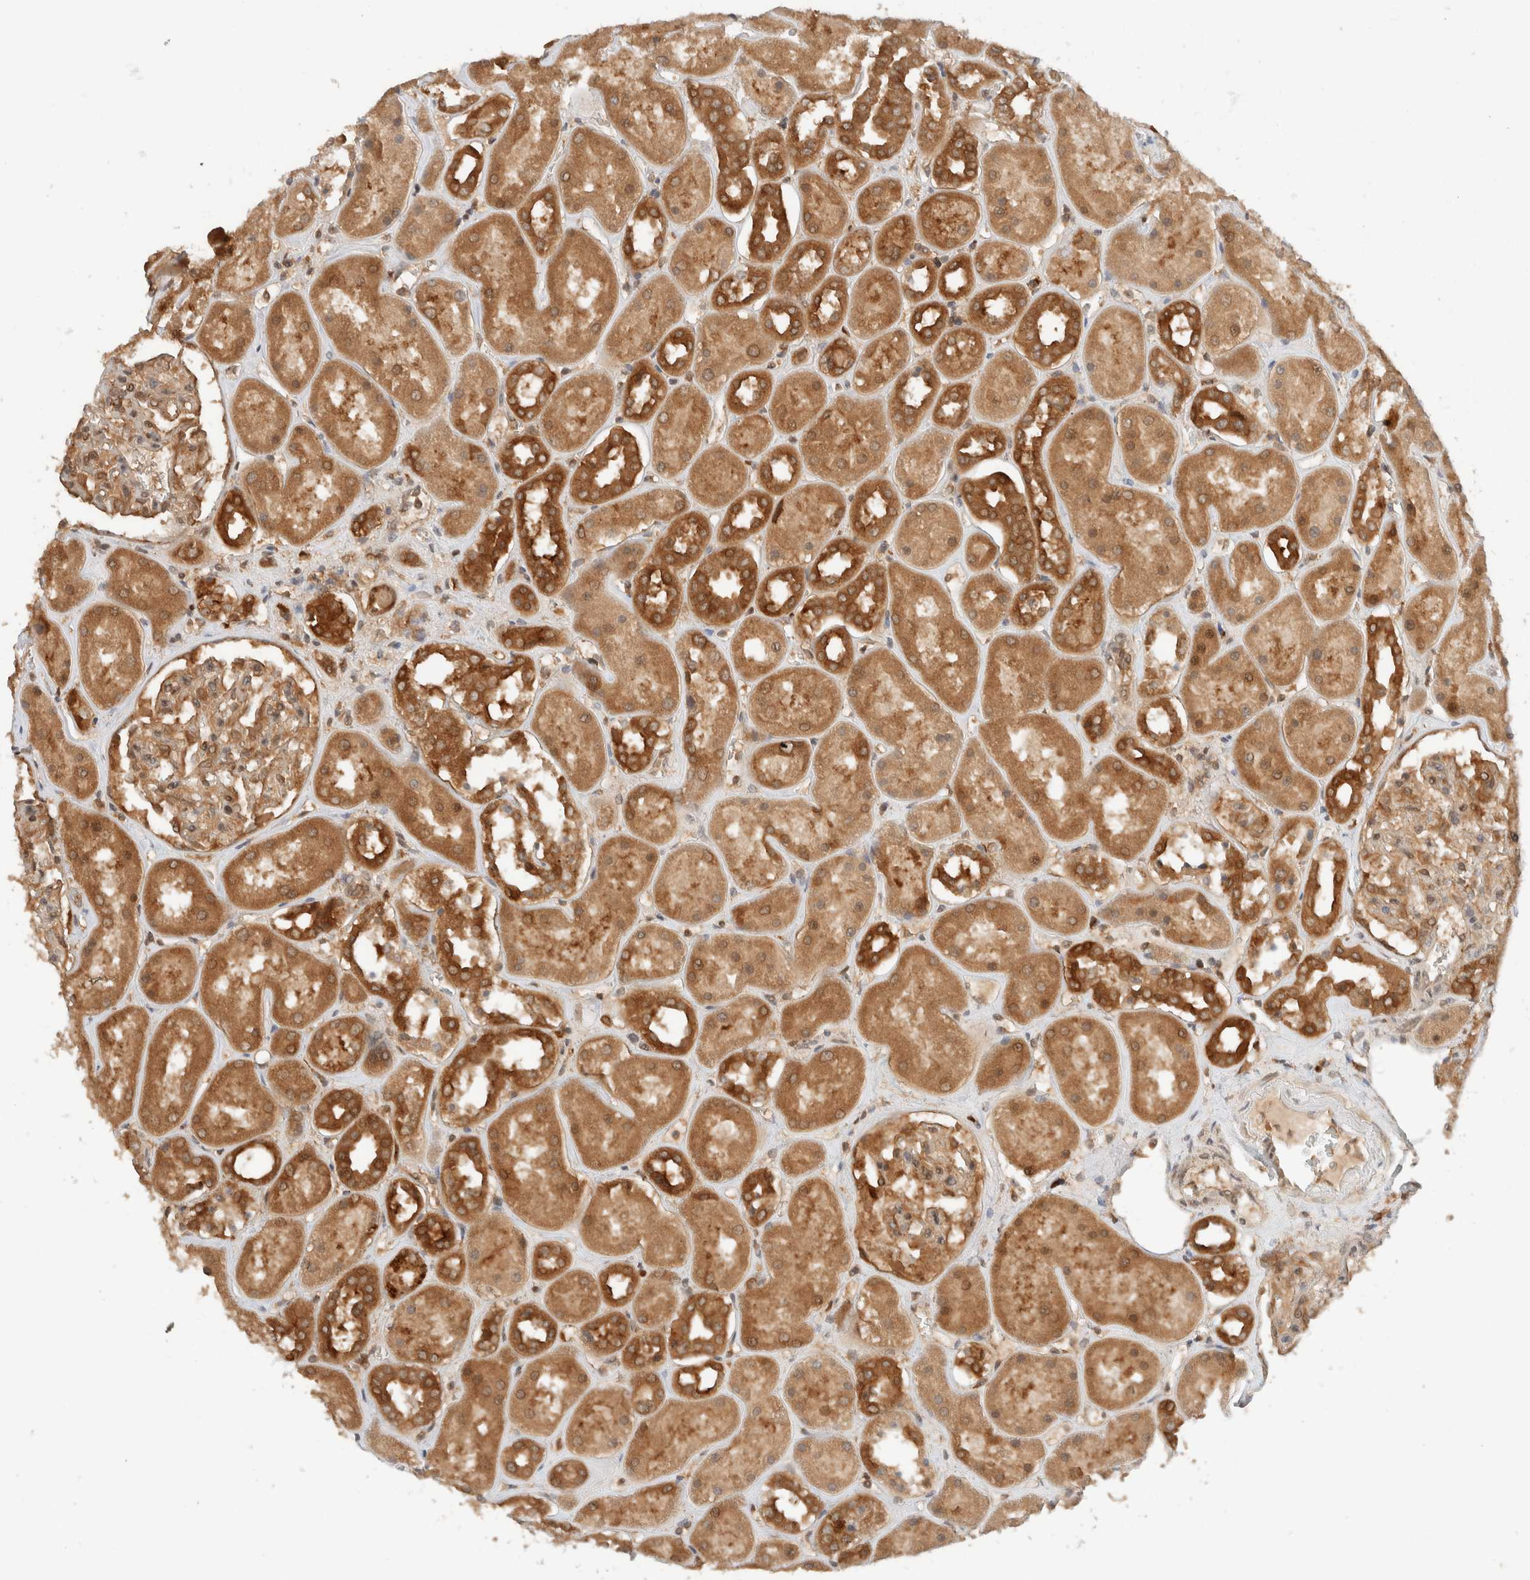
{"staining": {"intensity": "moderate", "quantity": "25%-75%", "location": "cytoplasmic/membranous,nuclear"}, "tissue": "kidney", "cell_type": "Cells in glomeruli", "image_type": "normal", "snomed": [{"axis": "morphology", "description": "Normal tissue, NOS"}, {"axis": "topography", "description": "Kidney"}], "caption": "Protein analysis of unremarkable kidney displays moderate cytoplasmic/membranous,nuclear expression in about 25%-75% of cells in glomeruli.", "gene": "ARFGEF2", "patient": {"sex": "male", "age": 70}}